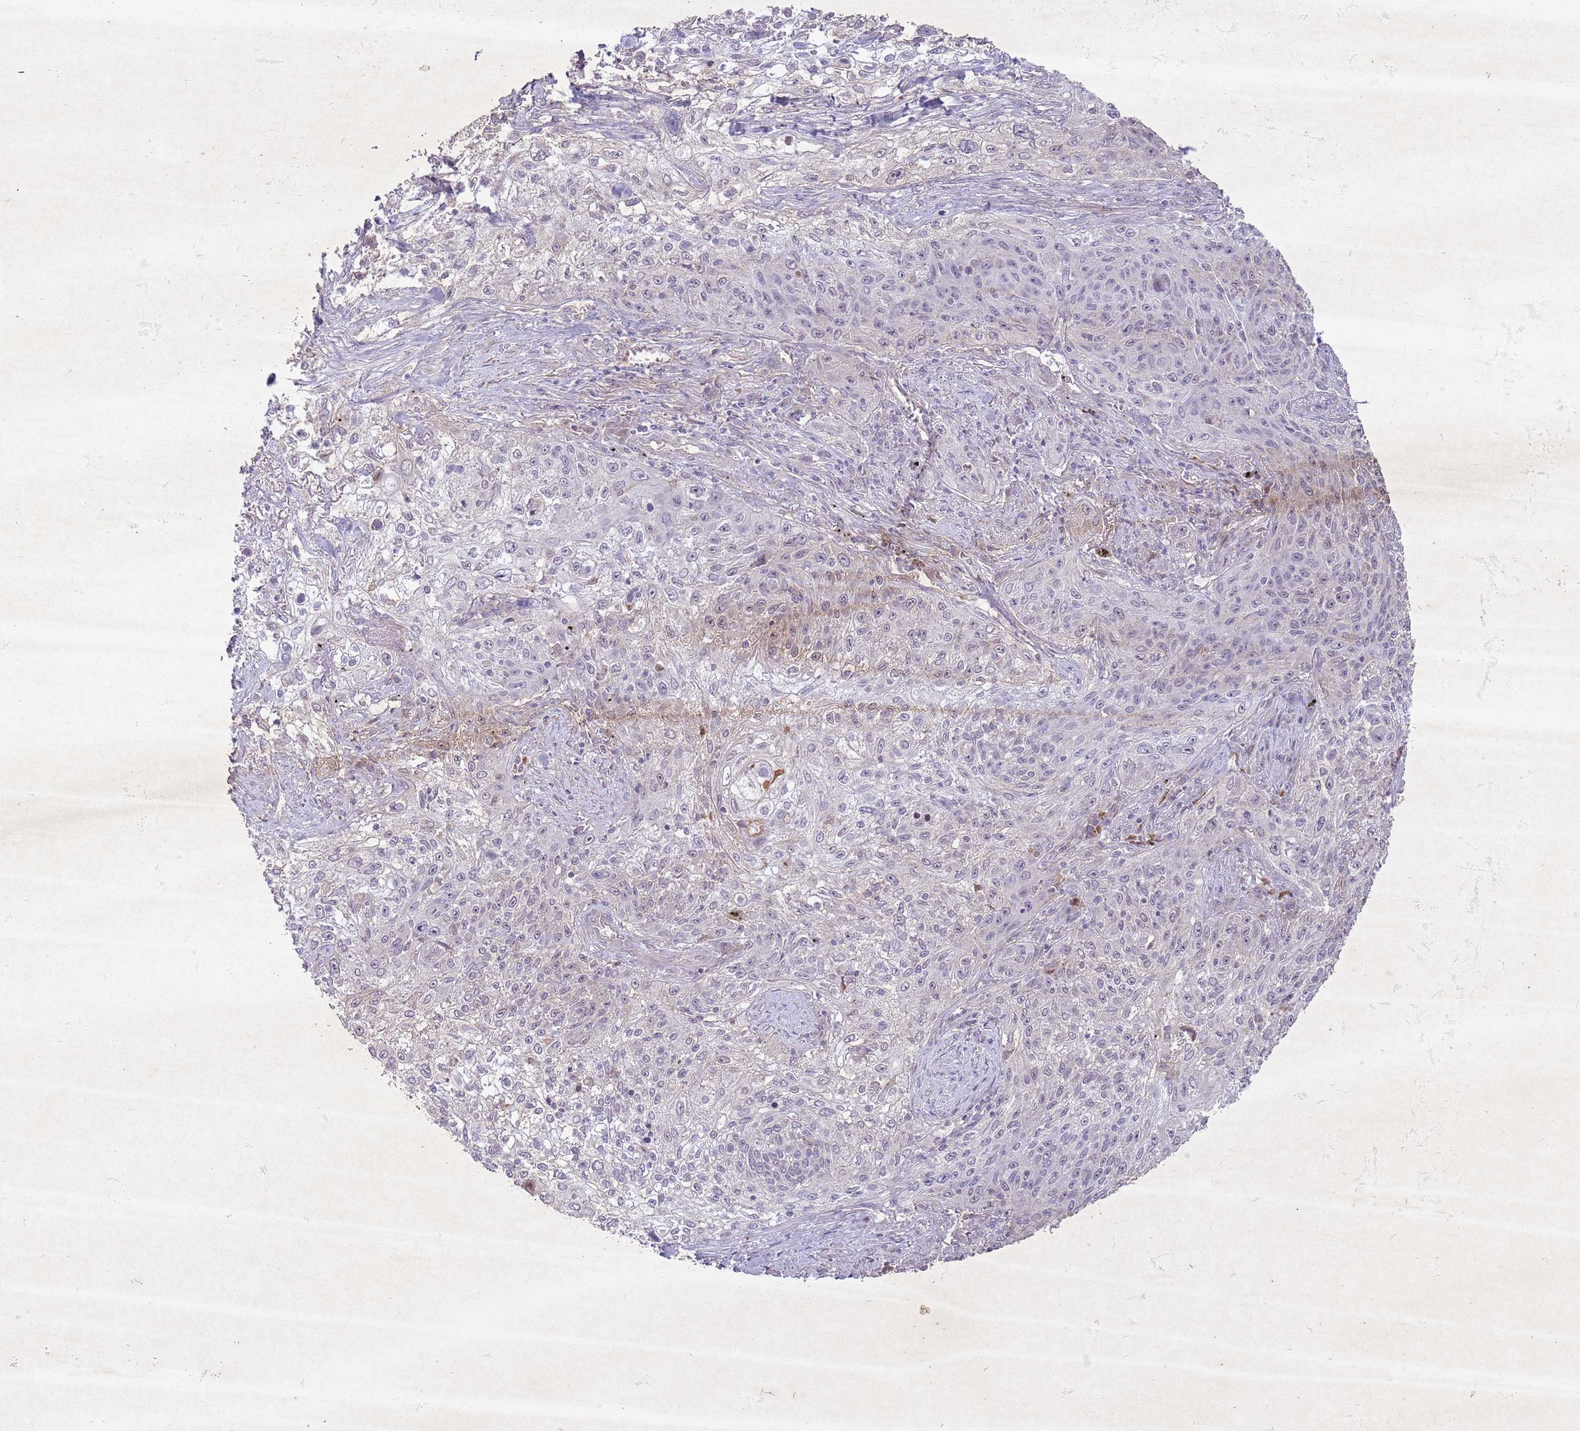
{"staining": {"intensity": "negative", "quantity": "none", "location": "none"}, "tissue": "lung cancer", "cell_type": "Tumor cells", "image_type": "cancer", "snomed": [{"axis": "morphology", "description": "Squamous cell carcinoma, NOS"}, {"axis": "topography", "description": "Lung"}], "caption": "Immunohistochemistry (IHC) of lung squamous cell carcinoma shows no positivity in tumor cells.", "gene": "CCNI", "patient": {"sex": "female", "age": 69}}